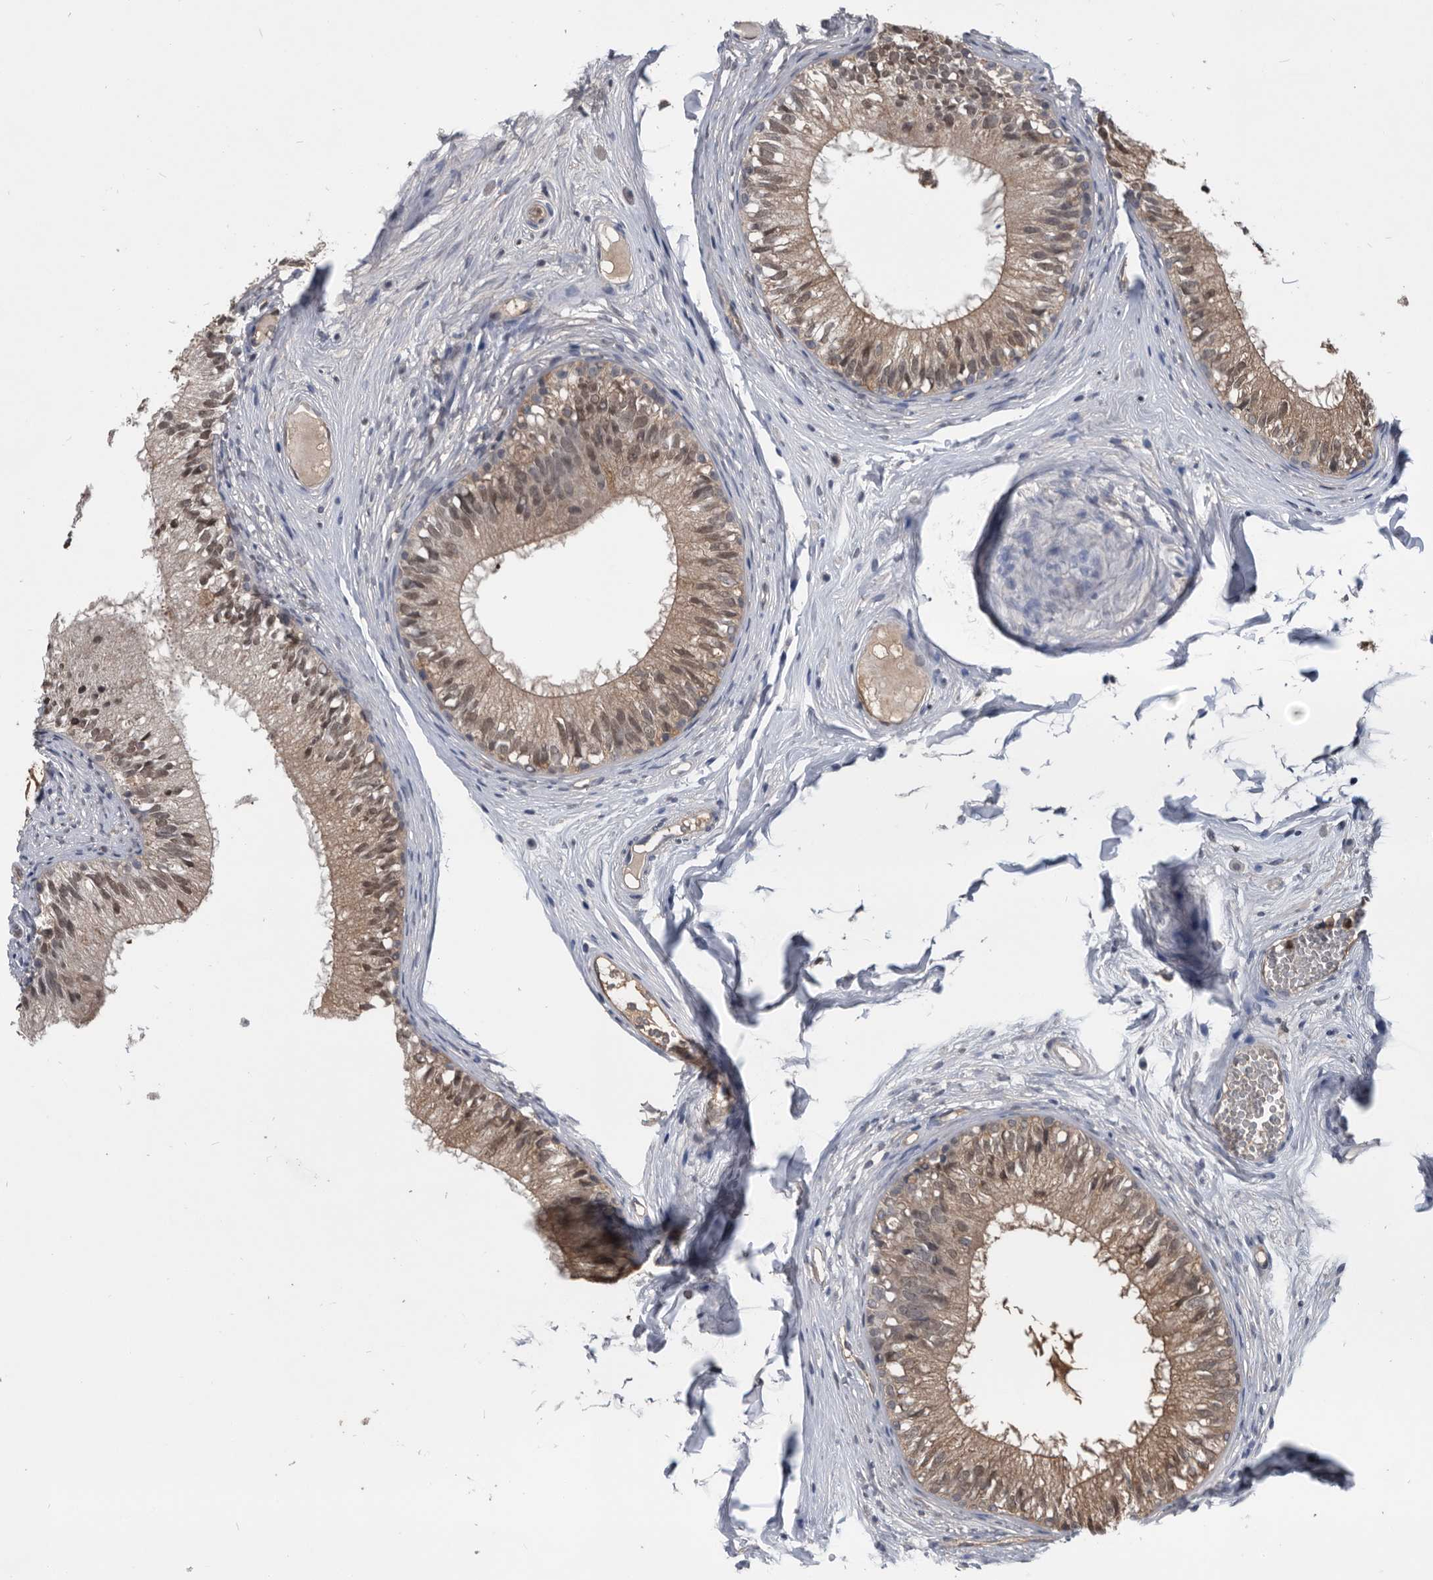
{"staining": {"intensity": "moderate", "quantity": ">75%", "location": "cytoplasmic/membranous,nuclear"}, "tissue": "epididymis", "cell_type": "Glandular cells", "image_type": "normal", "snomed": [{"axis": "morphology", "description": "Normal tissue, NOS"}, {"axis": "morphology", "description": "Seminoma in situ"}, {"axis": "topography", "description": "Testis"}, {"axis": "topography", "description": "Epididymis"}], "caption": "Brown immunohistochemical staining in unremarkable human epididymis displays moderate cytoplasmic/membranous,nuclear staining in approximately >75% of glandular cells.", "gene": "PDXK", "patient": {"sex": "male", "age": 28}}